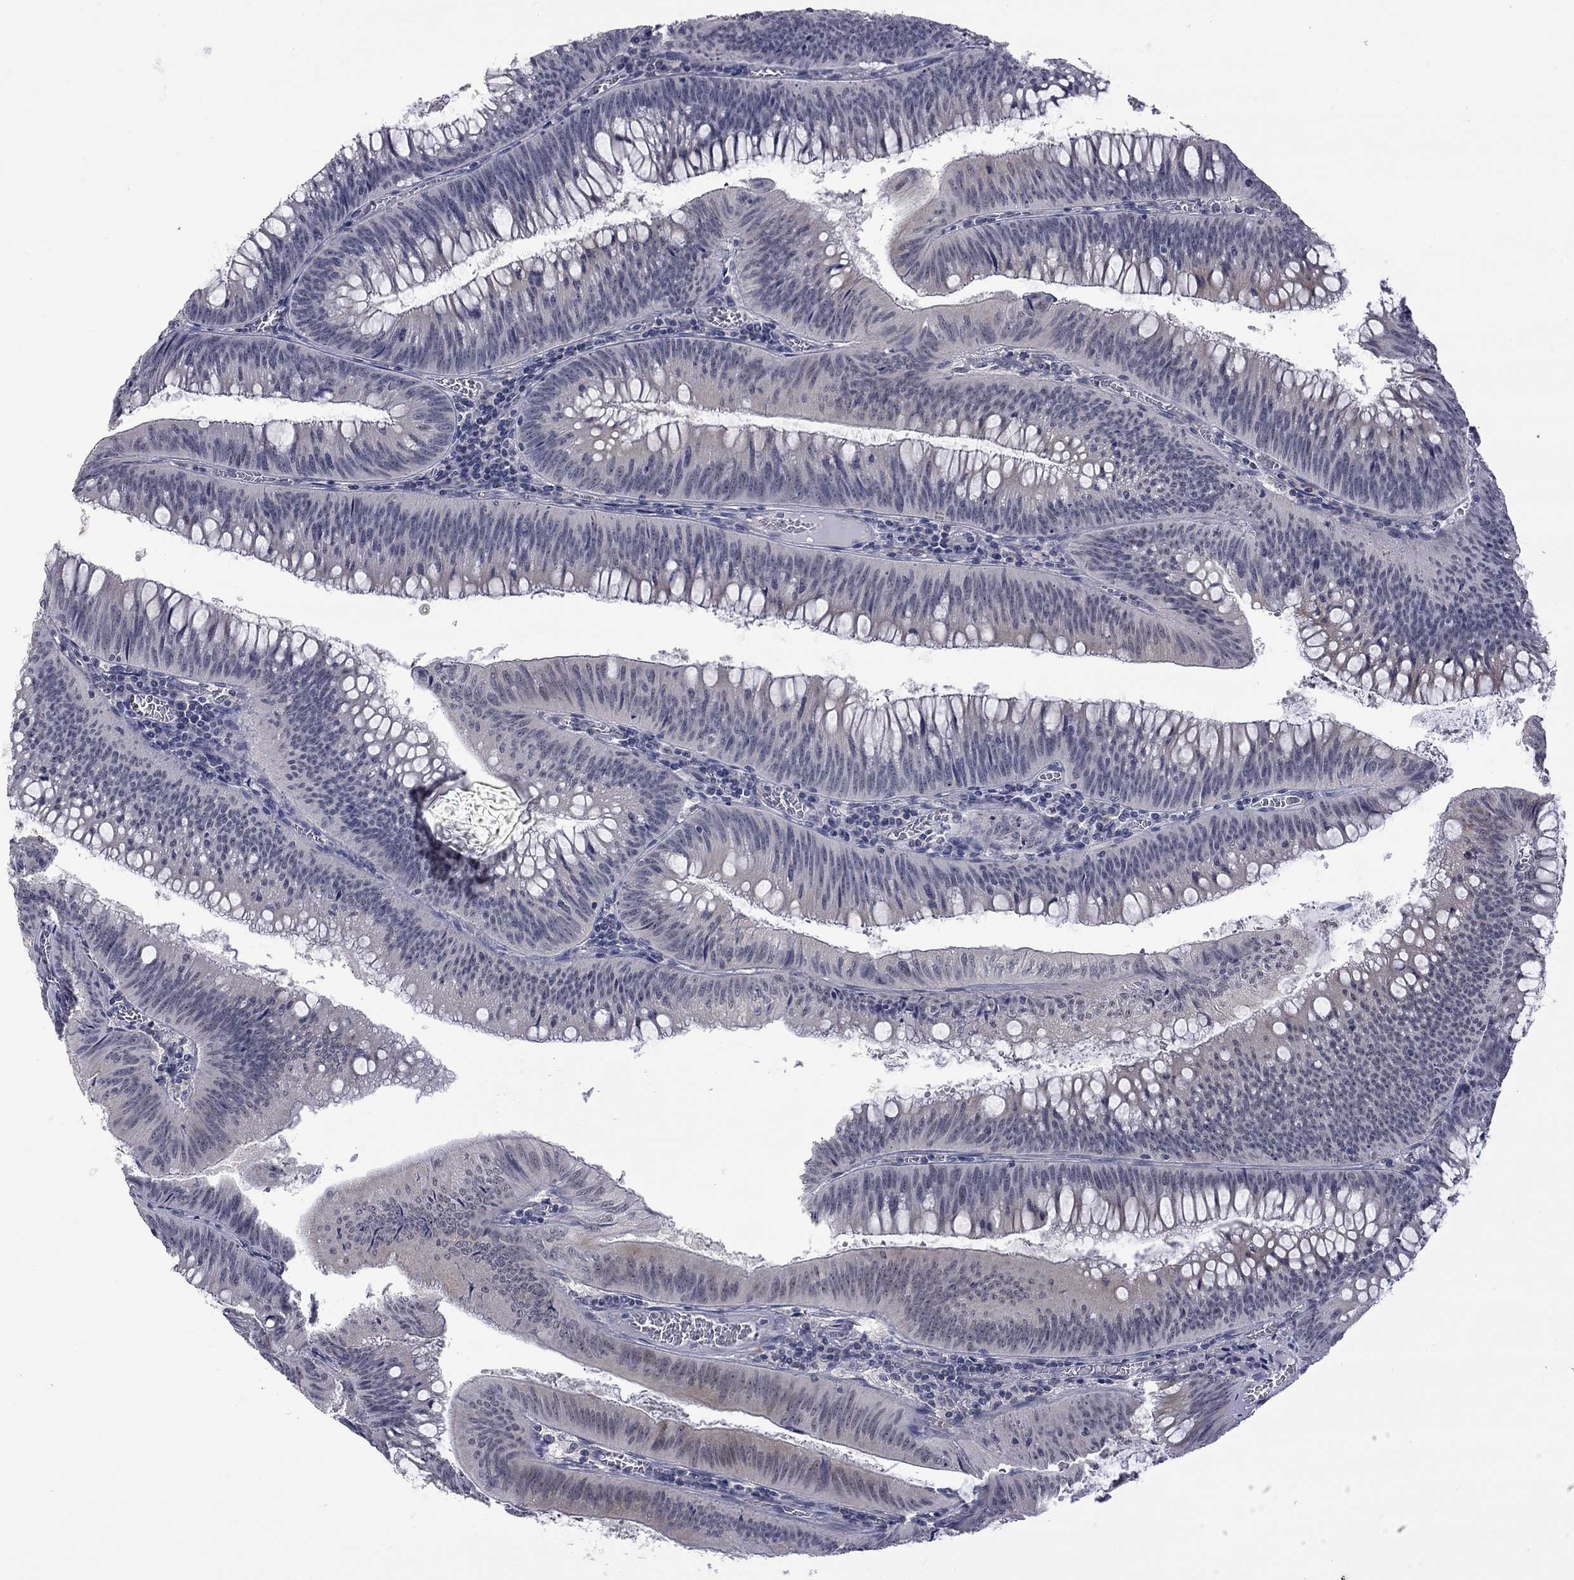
{"staining": {"intensity": "weak", "quantity": "<25%", "location": "cytoplasmic/membranous"}, "tissue": "colorectal cancer", "cell_type": "Tumor cells", "image_type": "cancer", "snomed": [{"axis": "morphology", "description": "Adenocarcinoma, NOS"}, {"axis": "topography", "description": "Rectum"}], "caption": "Tumor cells show no significant expression in adenocarcinoma (colorectal).", "gene": "GSG1L", "patient": {"sex": "female", "age": 72}}